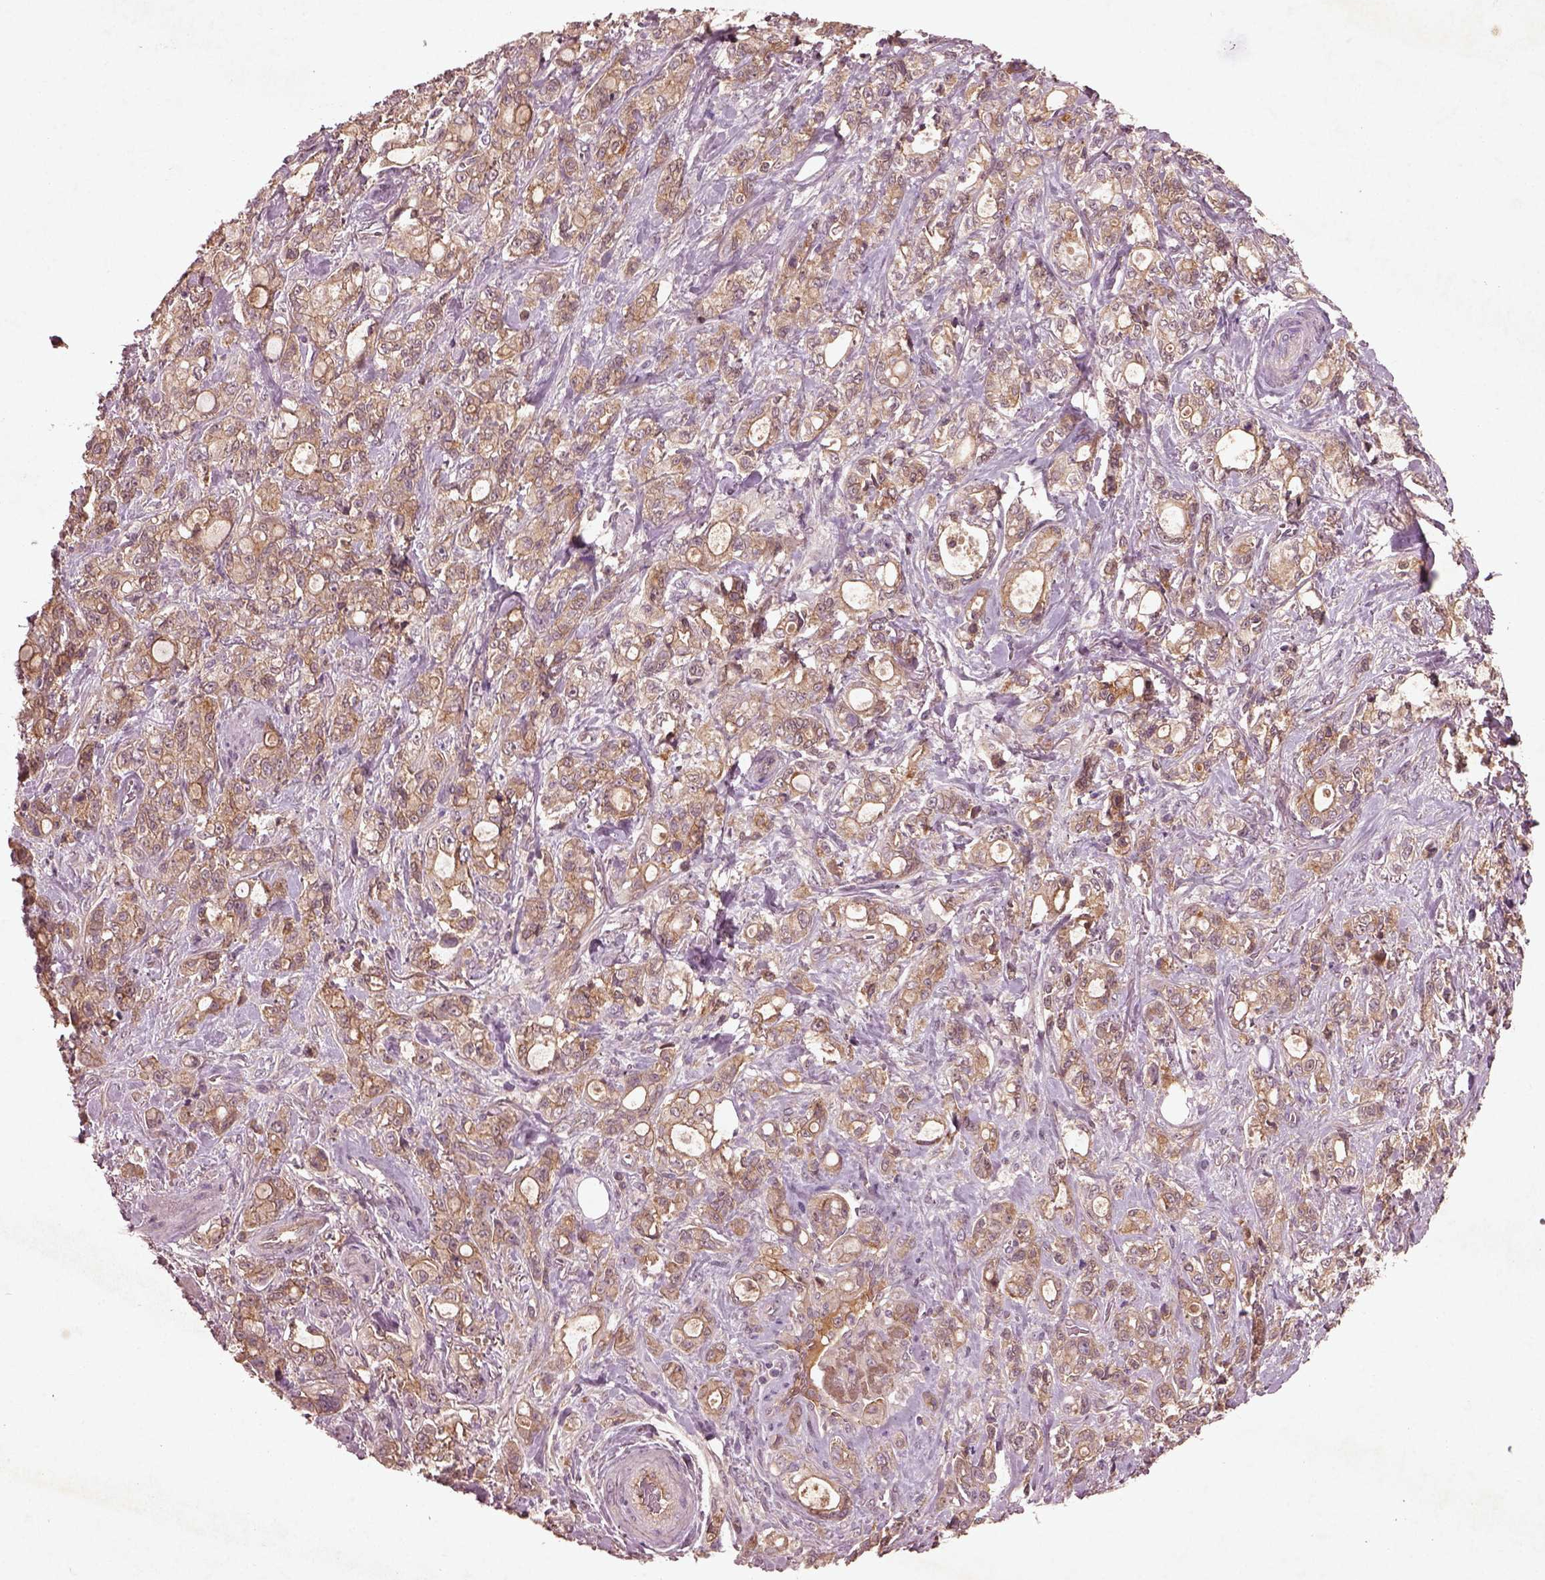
{"staining": {"intensity": "moderate", "quantity": ">75%", "location": "cytoplasmic/membranous"}, "tissue": "stomach cancer", "cell_type": "Tumor cells", "image_type": "cancer", "snomed": [{"axis": "morphology", "description": "Adenocarcinoma, NOS"}, {"axis": "topography", "description": "Stomach"}], "caption": "Stomach adenocarcinoma tissue shows moderate cytoplasmic/membranous staining in about >75% of tumor cells, visualized by immunohistochemistry.", "gene": "FAM234A", "patient": {"sex": "male", "age": 63}}